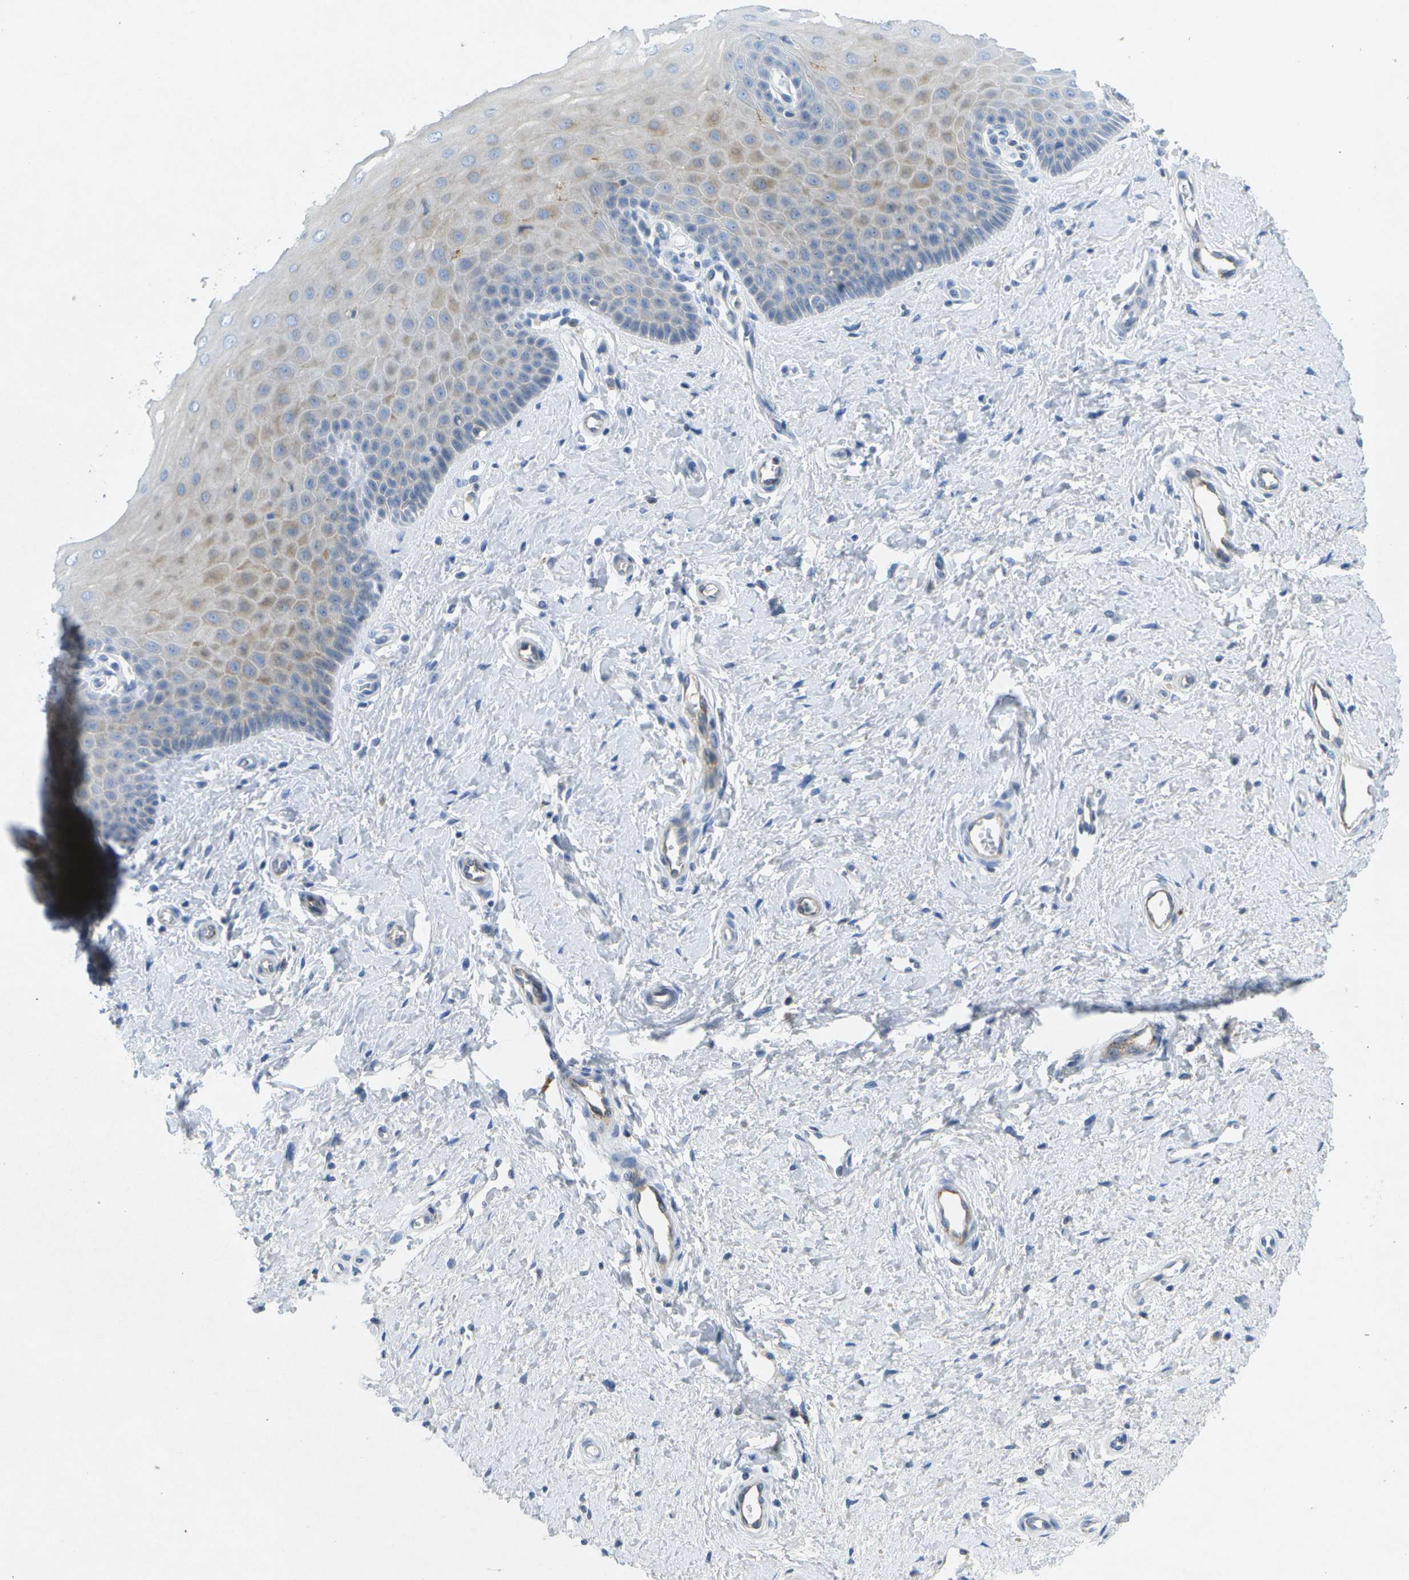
{"staining": {"intensity": "negative", "quantity": "none", "location": "none"}, "tissue": "cervix", "cell_type": "Glandular cells", "image_type": "normal", "snomed": [{"axis": "morphology", "description": "Normal tissue, NOS"}, {"axis": "topography", "description": "Cervix"}], "caption": "This image is of benign cervix stained with immunohistochemistry (IHC) to label a protein in brown with the nuclei are counter-stained blue. There is no staining in glandular cells. (Stains: DAB (3,3'-diaminobenzidine) immunohistochemistry (IHC) with hematoxylin counter stain, Microscopy: brightfield microscopy at high magnification).", "gene": "LIPG", "patient": {"sex": "female", "age": 55}}